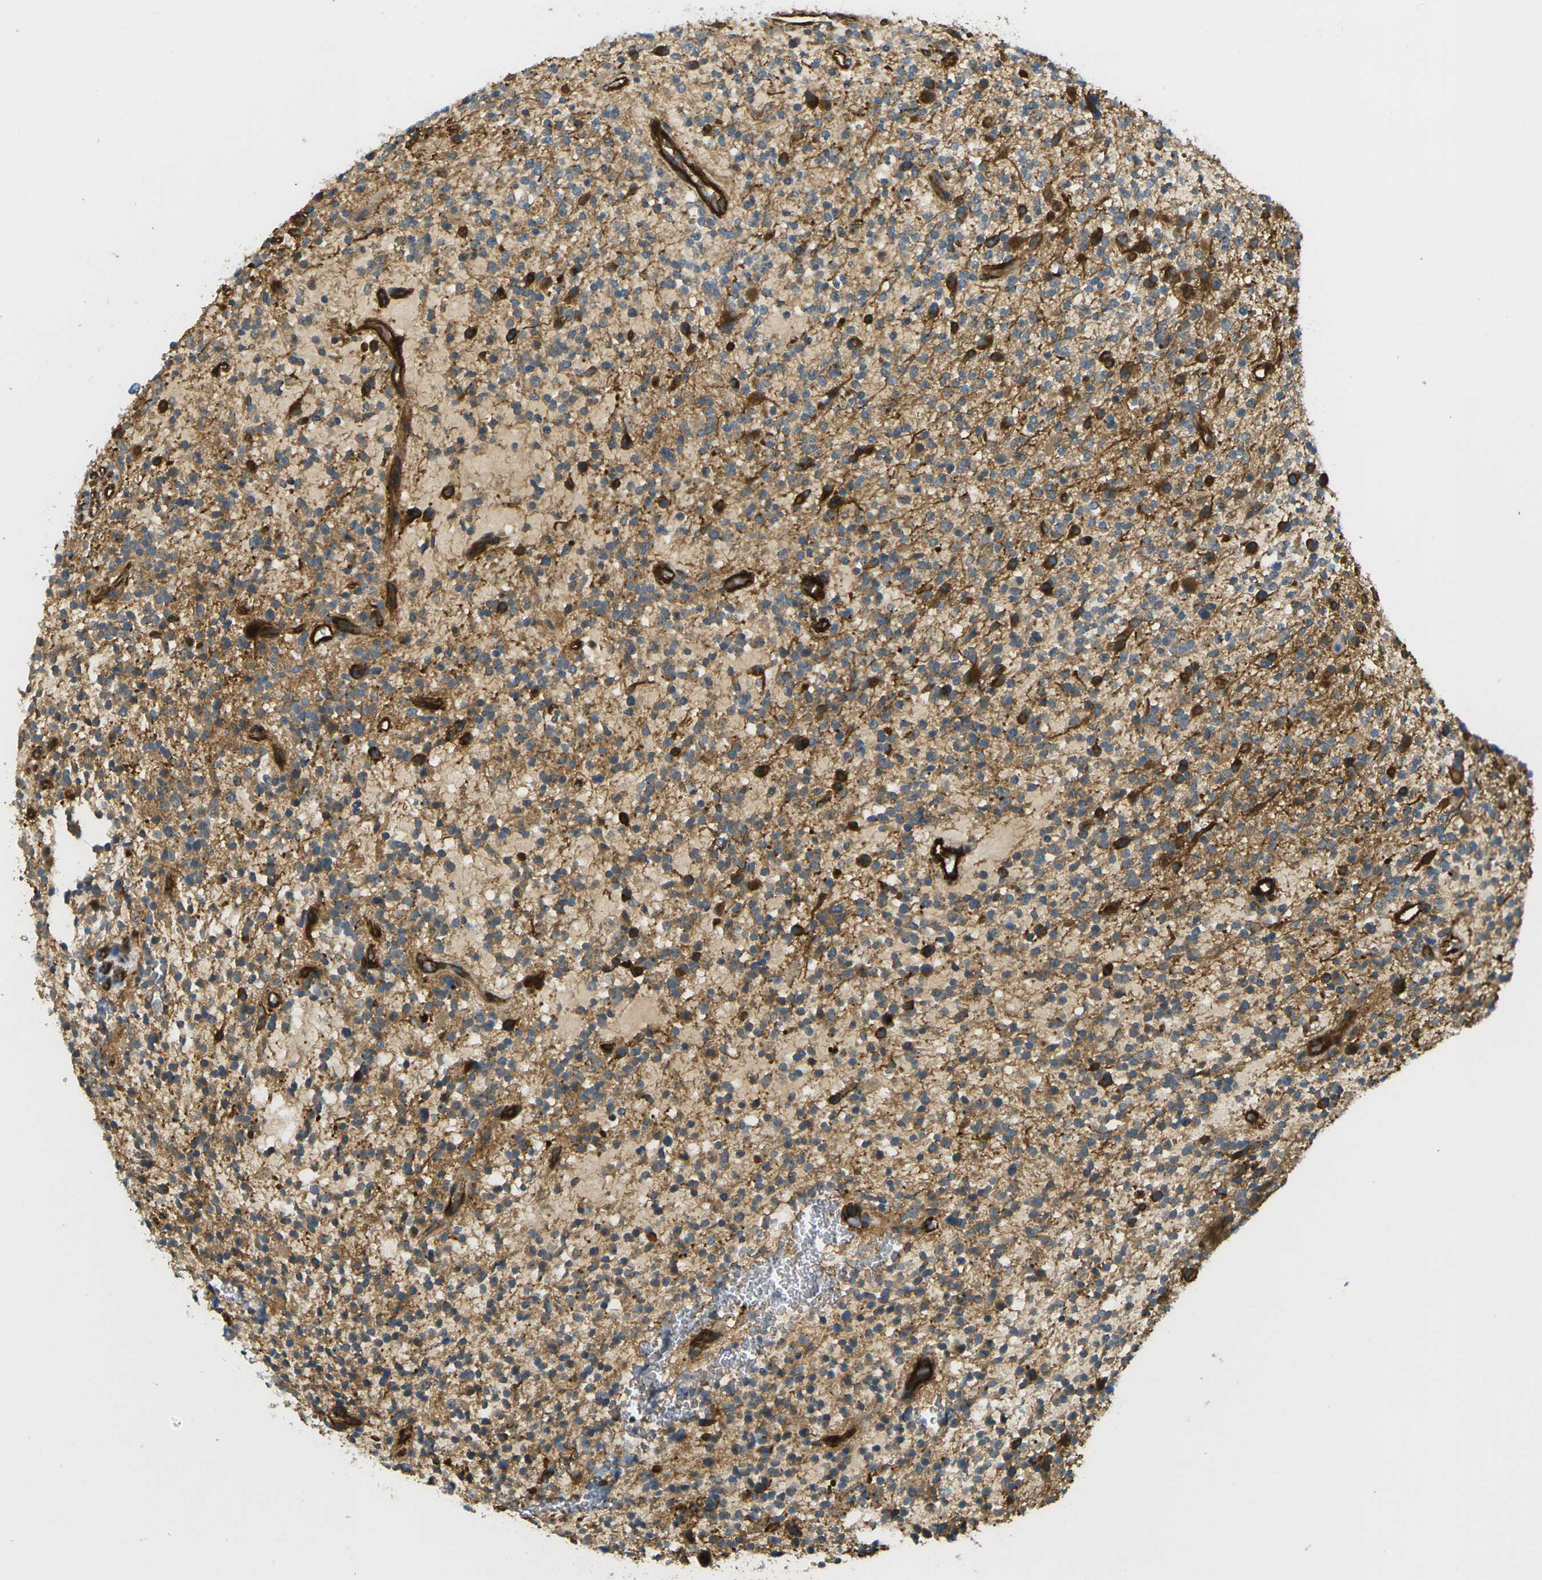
{"staining": {"intensity": "strong", "quantity": "<25%", "location": "cytoplasmic/membranous"}, "tissue": "glioma", "cell_type": "Tumor cells", "image_type": "cancer", "snomed": [{"axis": "morphology", "description": "Glioma, malignant, High grade"}, {"axis": "topography", "description": "Brain"}], "caption": "IHC staining of high-grade glioma (malignant), which reveals medium levels of strong cytoplasmic/membranous staining in approximately <25% of tumor cells indicating strong cytoplasmic/membranous protein positivity. The staining was performed using DAB (3,3'-diaminobenzidine) (brown) for protein detection and nuclei were counterstained in hematoxylin (blue).", "gene": "CYTH3", "patient": {"sex": "male", "age": 48}}